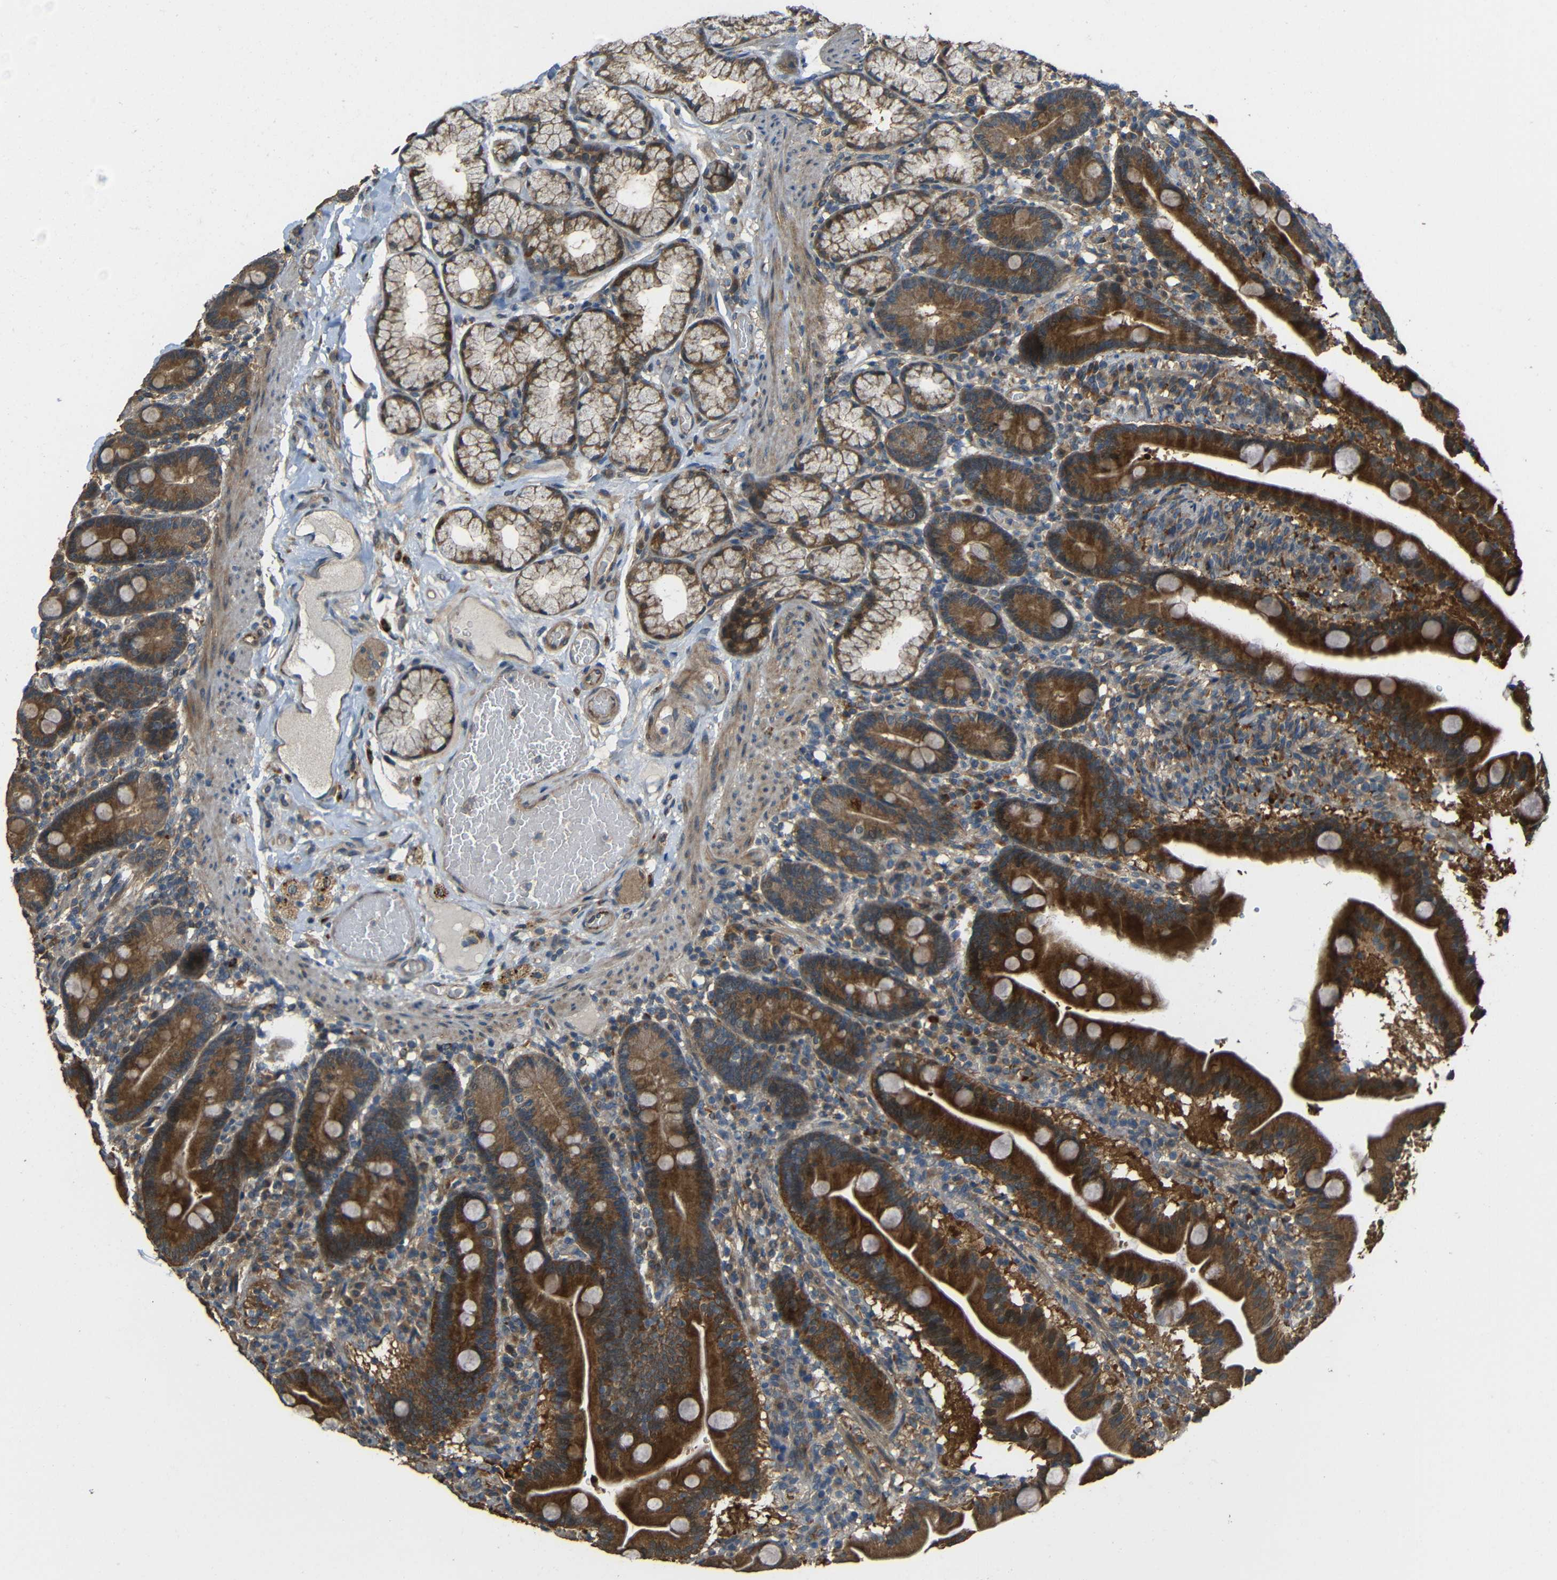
{"staining": {"intensity": "strong", "quantity": ">75%", "location": "cytoplasmic/membranous"}, "tissue": "duodenum", "cell_type": "Glandular cells", "image_type": "normal", "snomed": [{"axis": "morphology", "description": "Normal tissue, NOS"}, {"axis": "topography", "description": "Duodenum"}], "caption": "Immunohistochemical staining of normal duodenum exhibits high levels of strong cytoplasmic/membranous staining in approximately >75% of glandular cells.", "gene": "ACACA", "patient": {"sex": "male", "age": 54}}